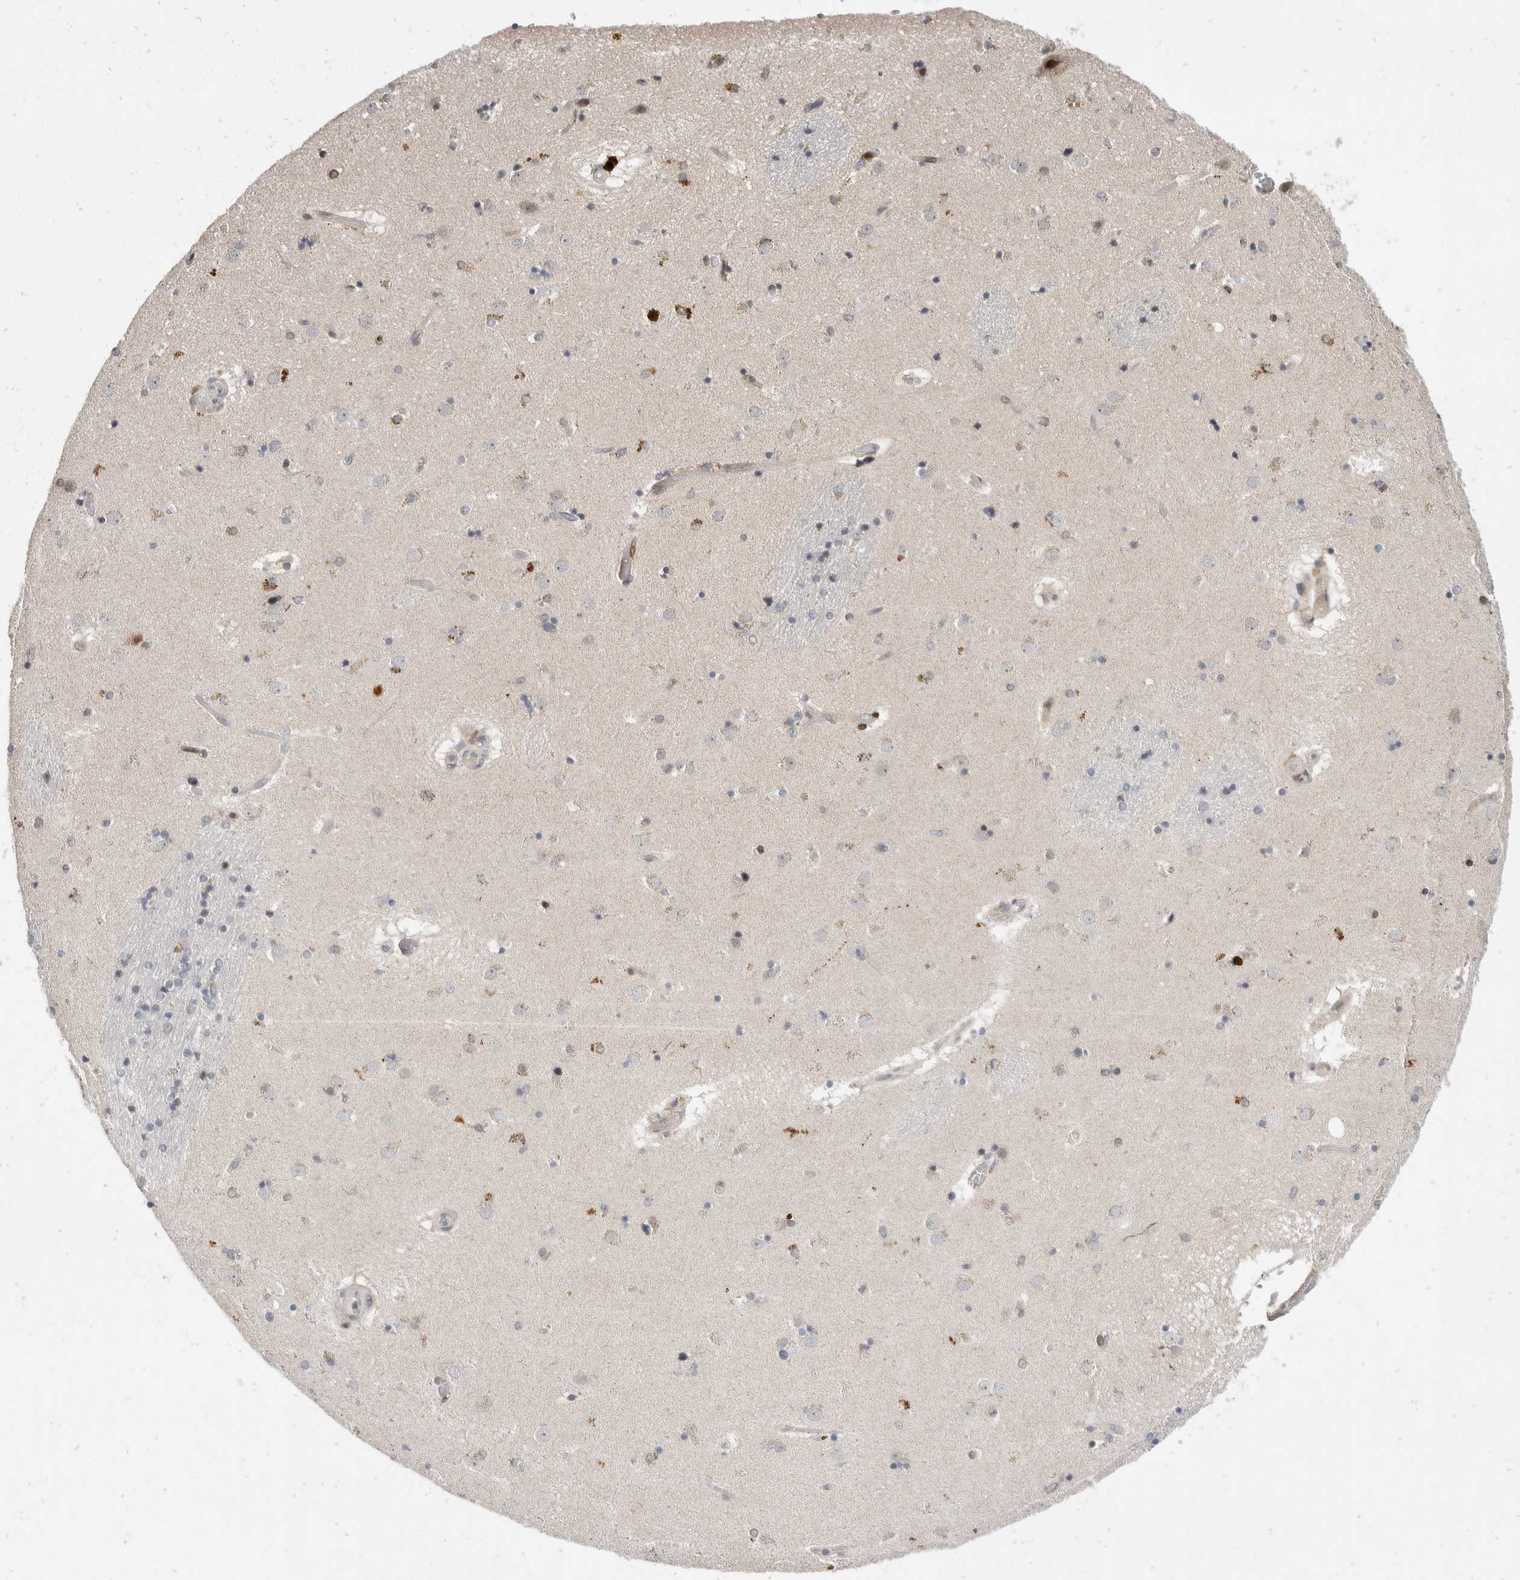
{"staining": {"intensity": "moderate", "quantity": "<25%", "location": "cytoplasmic/membranous"}, "tissue": "caudate", "cell_type": "Glial cells", "image_type": "normal", "snomed": [{"axis": "morphology", "description": "Normal tissue, NOS"}, {"axis": "topography", "description": "Lateral ventricle wall"}], "caption": "Brown immunohistochemical staining in normal caudate exhibits moderate cytoplasmic/membranous positivity in about <25% of glial cells.", "gene": "ZNF703", "patient": {"sex": "male", "age": 70}}